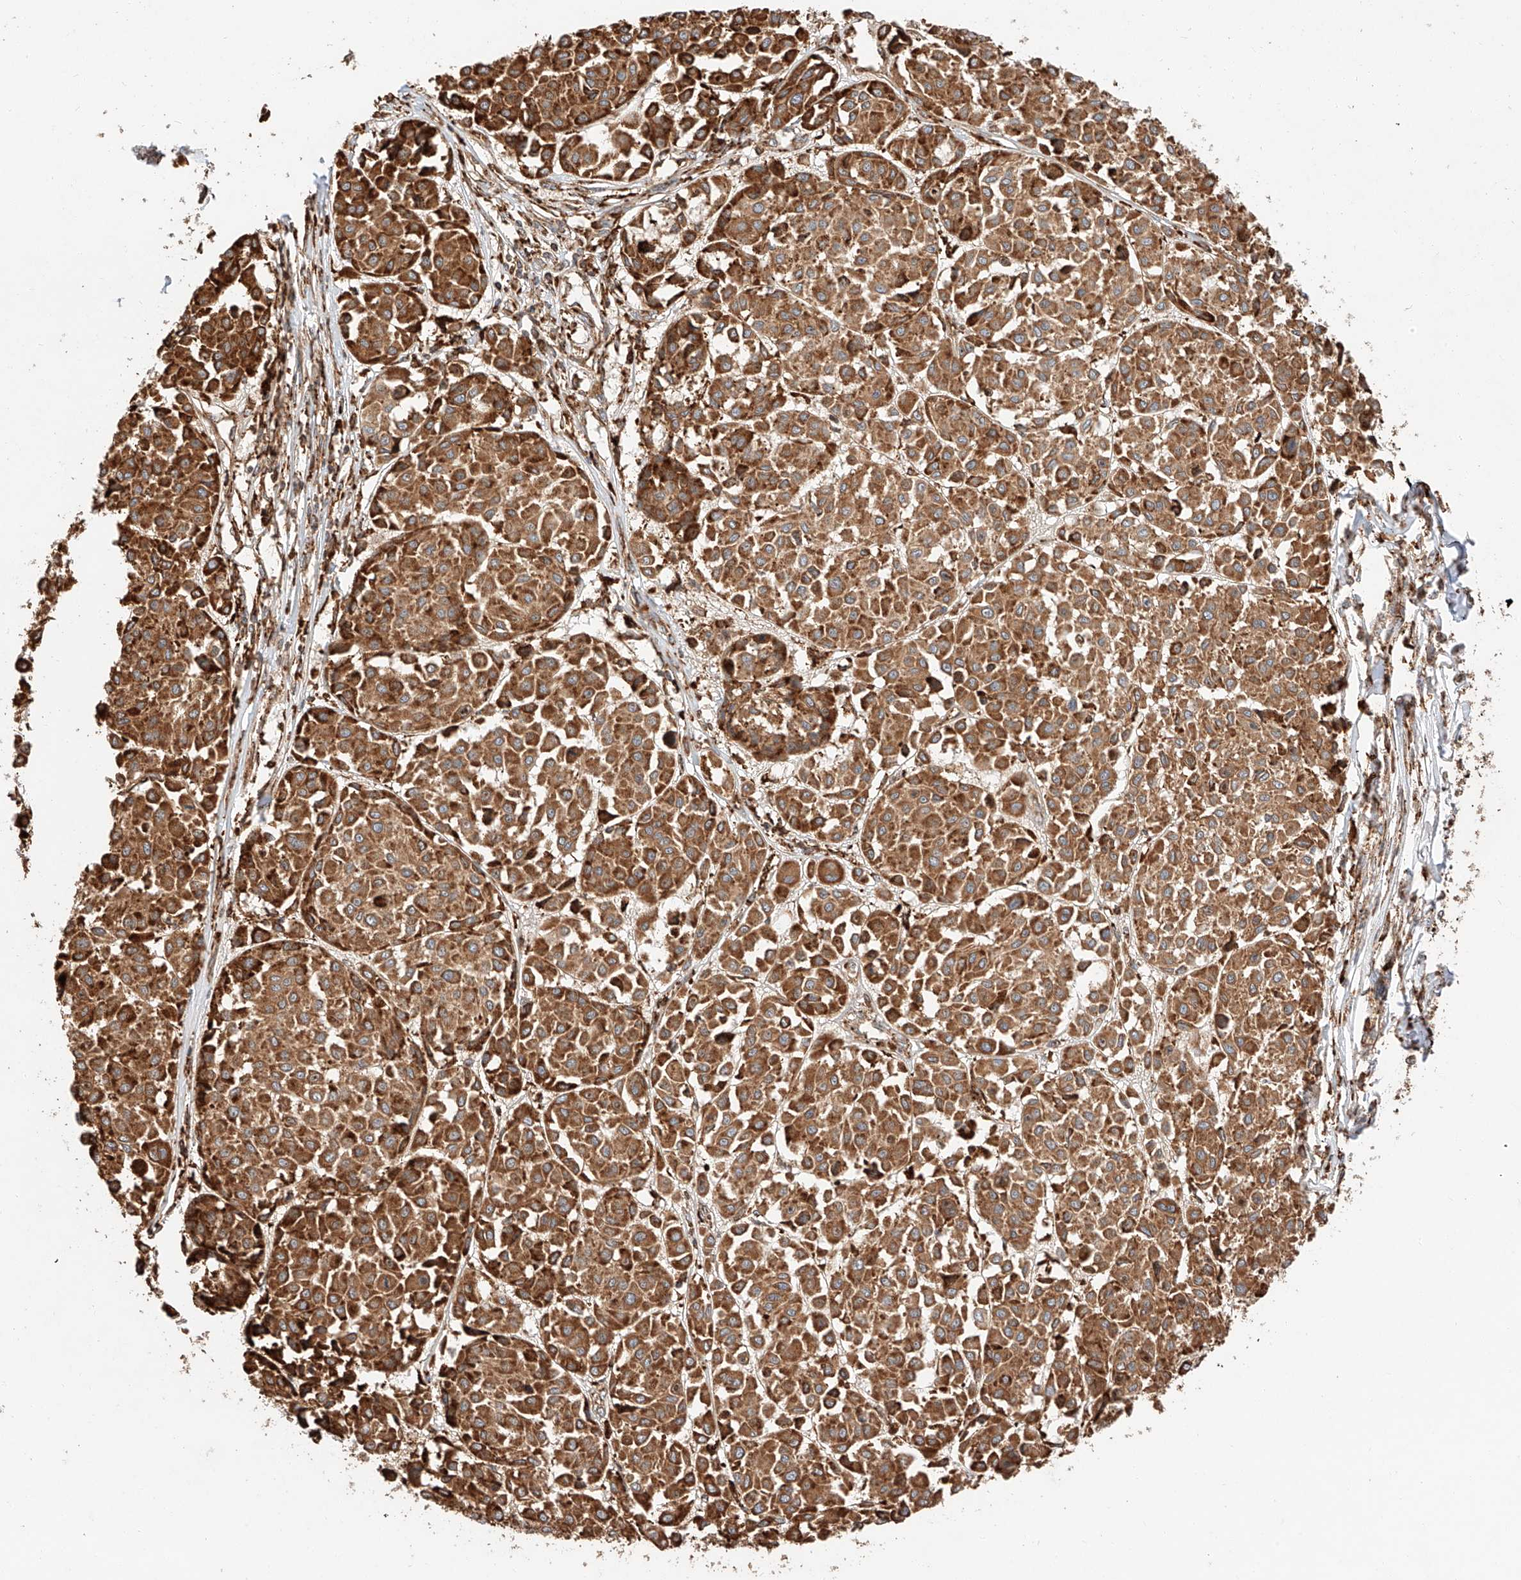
{"staining": {"intensity": "strong", "quantity": ">75%", "location": "cytoplasmic/membranous"}, "tissue": "melanoma", "cell_type": "Tumor cells", "image_type": "cancer", "snomed": [{"axis": "morphology", "description": "Malignant melanoma, Metastatic site"}, {"axis": "topography", "description": "Soft tissue"}], "caption": "Protein analysis of melanoma tissue demonstrates strong cytoplasmic/membranous expression in approximately >75% of tumor cells.", "gene": "ZNF84", "patient": {"sex": "male", "age": 41}}